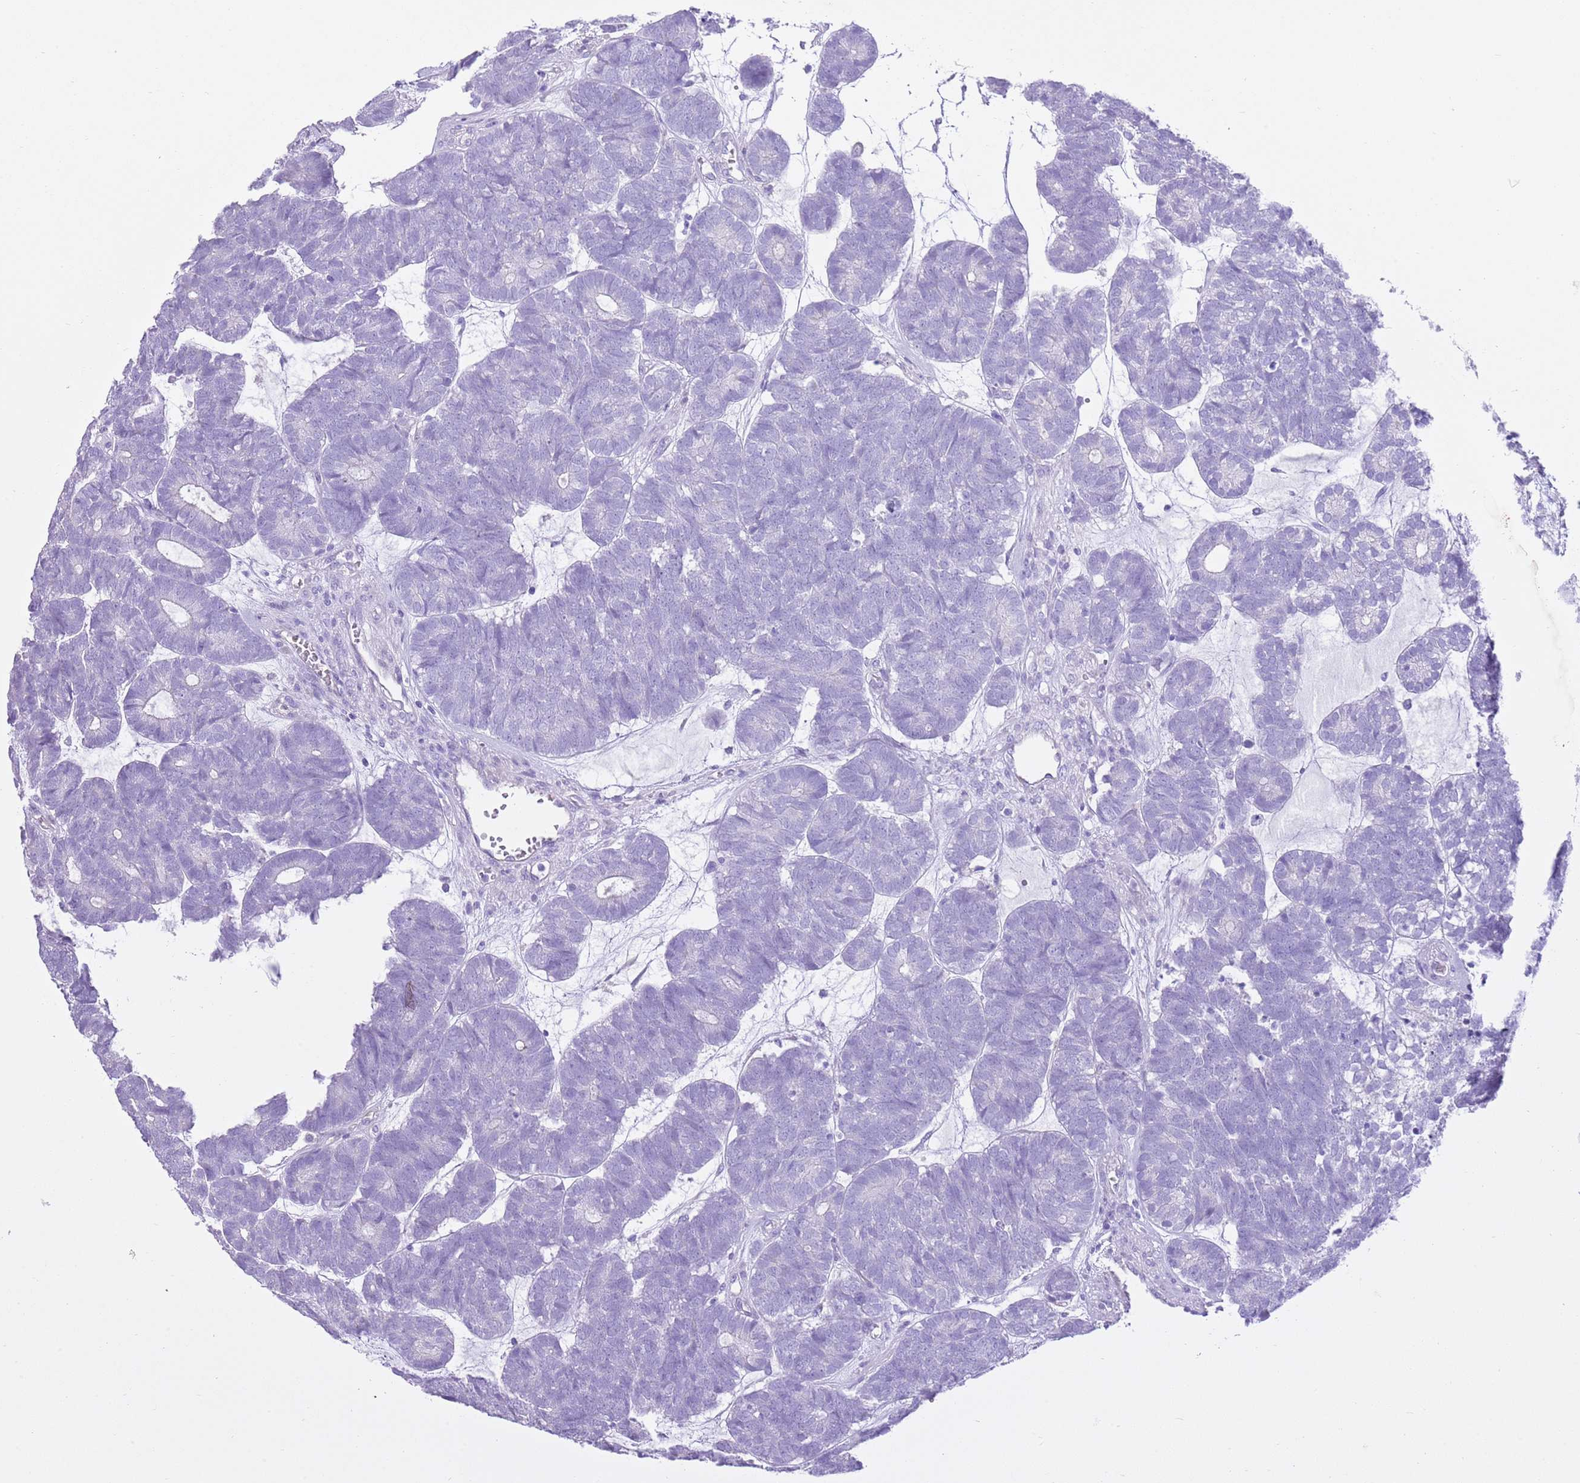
{"staining": {"intensity": "negative", "quantity": "none", "location": "none"}, "tissue": "head and neck cancer", "cell_type": "Tumor cells", "image_type": "cancer", "snomed": [{"axis": "morphology", "description": "Adenocarcinoma, NOS"}, {"axis": "topography", "description": "Head-Neck"}], "caption": "High power microscopy micrograph of an IHC micrograph of adenocarcinoma (head and neck), revealing no significant expression in tumor cells.", "gene": "AAR2", "patient": {"sex": "female", "age": 81}}